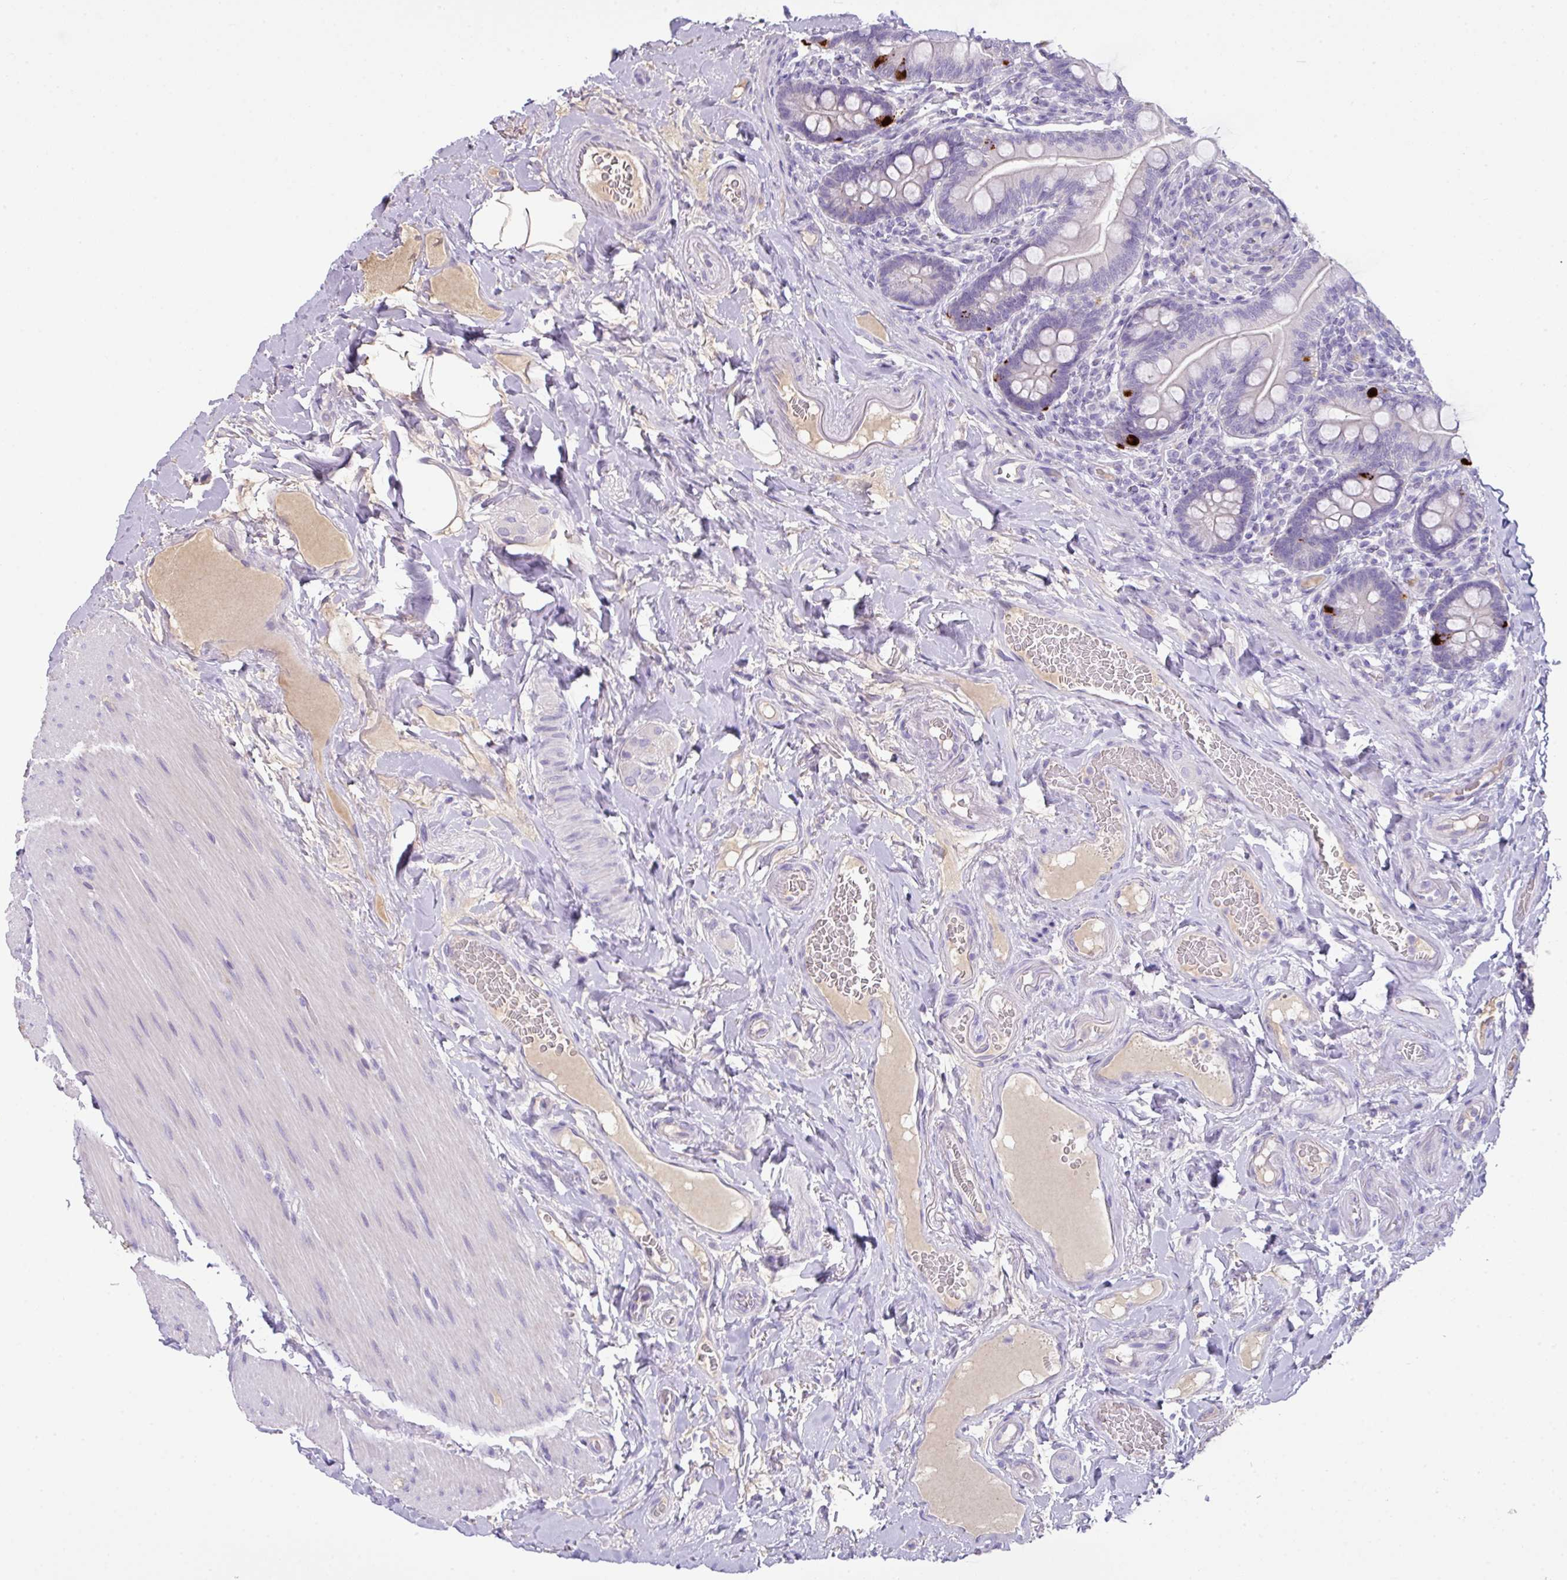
{"staining": {"intensity": "strong", "quantity": "<25%", "location": "cytoplasmic/membranous"}, "tissue": "small intestine", "cell_type": "Glandular cells", "image_type": "normal", "snomed": [{"axis": "morphology", "description": "Normal tissue, NOS"}, {"axis": "topography", "description": "Small intestine"}], "caption": "Brown immunohistochemical staining in normal human small intestine demonstrates strong cytoplasmic/membranous expression in approximately <25% of glandular cells.", "gene": "OR6C6", "patient": {"sex": "female", "age": 64}}